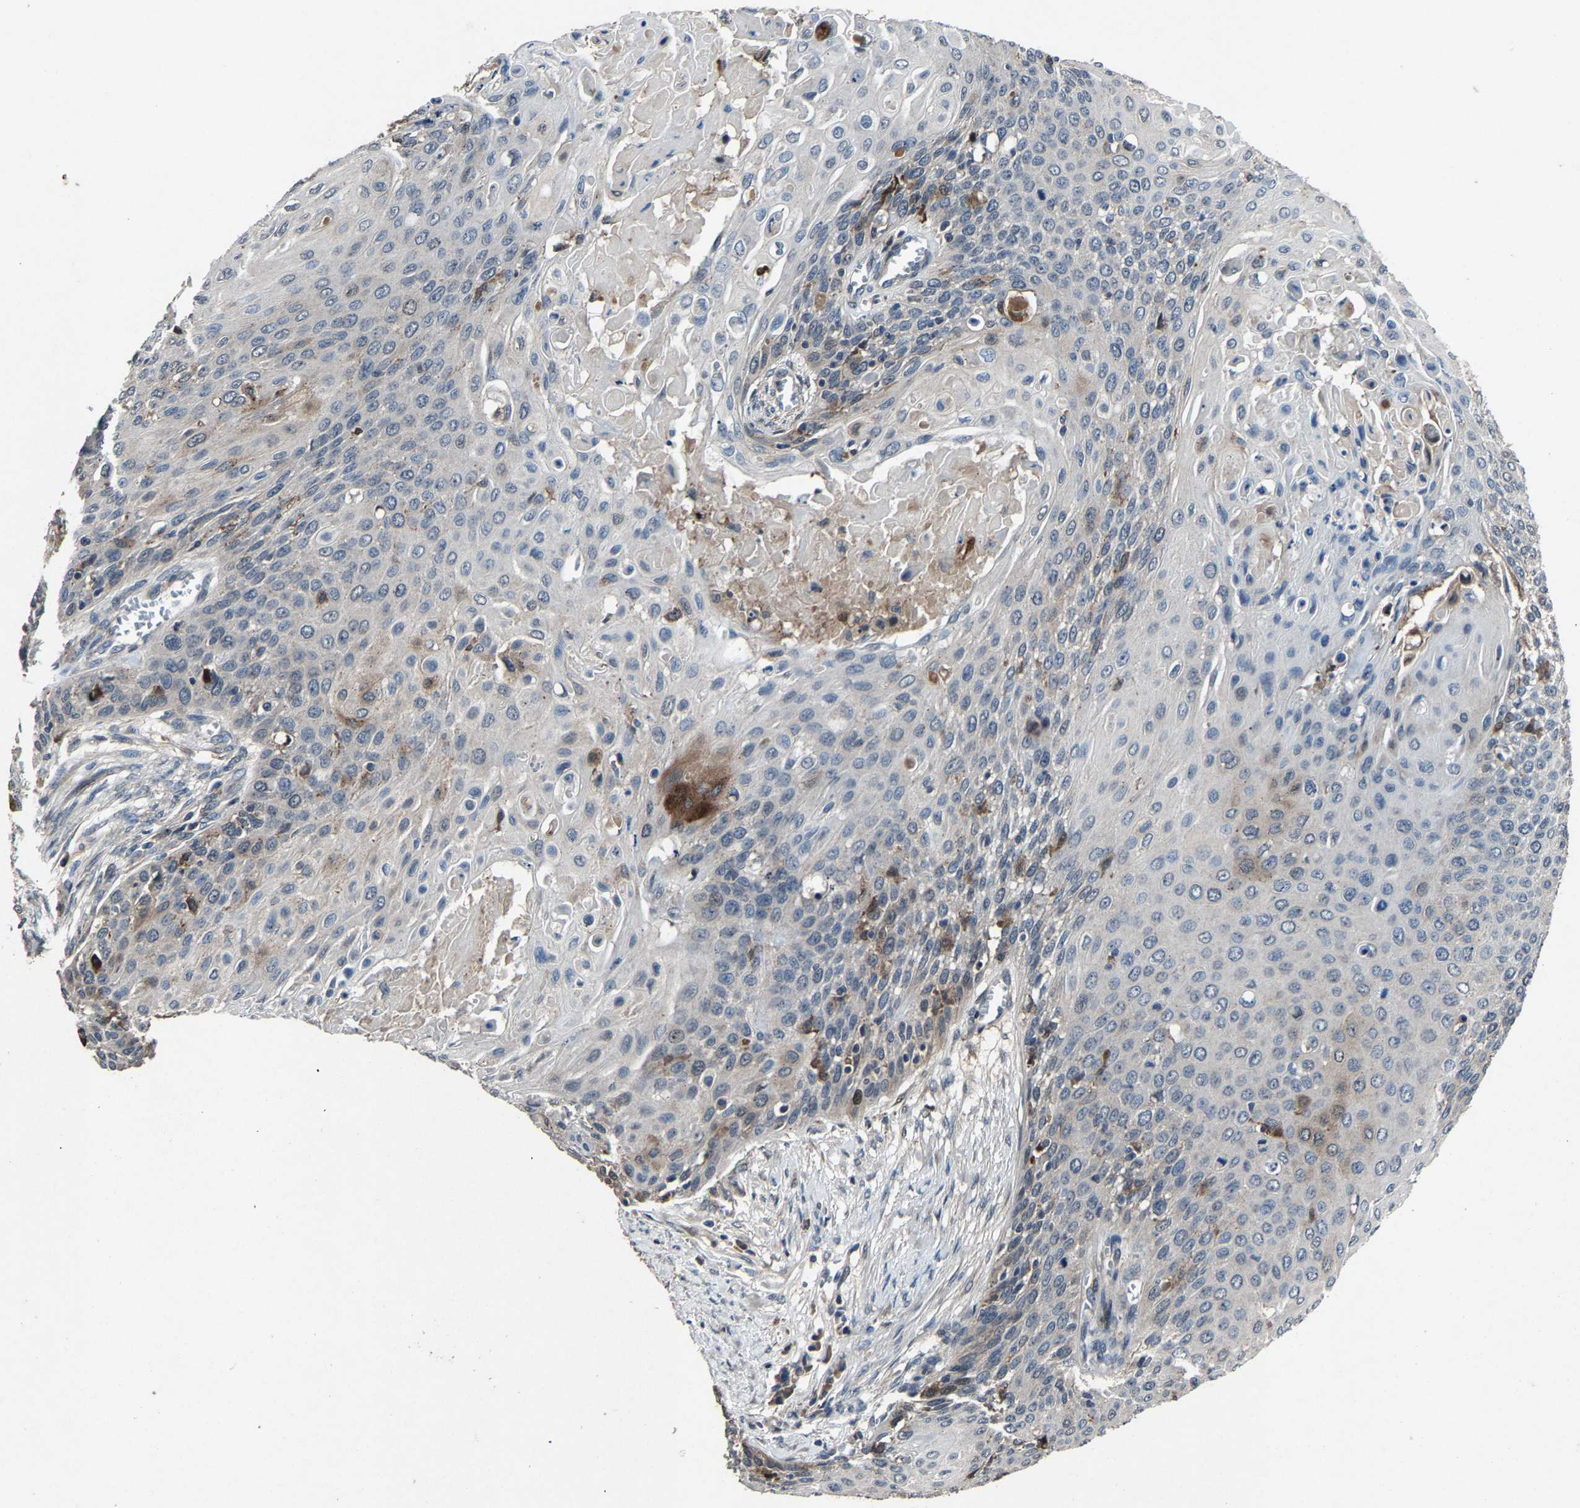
{"staining": {"intensity": "strong", "quantity": "25%-75%", "location": "cytoplasmic/membranous"}, "tissue": "cervical cancer", "cell_type": "Tumor cells", "image_type": "cancer", "snomed": [{"axis": "morphology", "description": "Squamous cell carcinoma, NOS"}, {"axis": "topography", "description": "Cervix"}], "caption": "A photomicrograph showing strong cytoplasmic/membranous expression in about 25%-75% of tumor cells in cervical cancer, as visualized by brown immunohistochemical staining.", "gene": "PCNX2", "patient": {"sex": "female", "age": 39}}